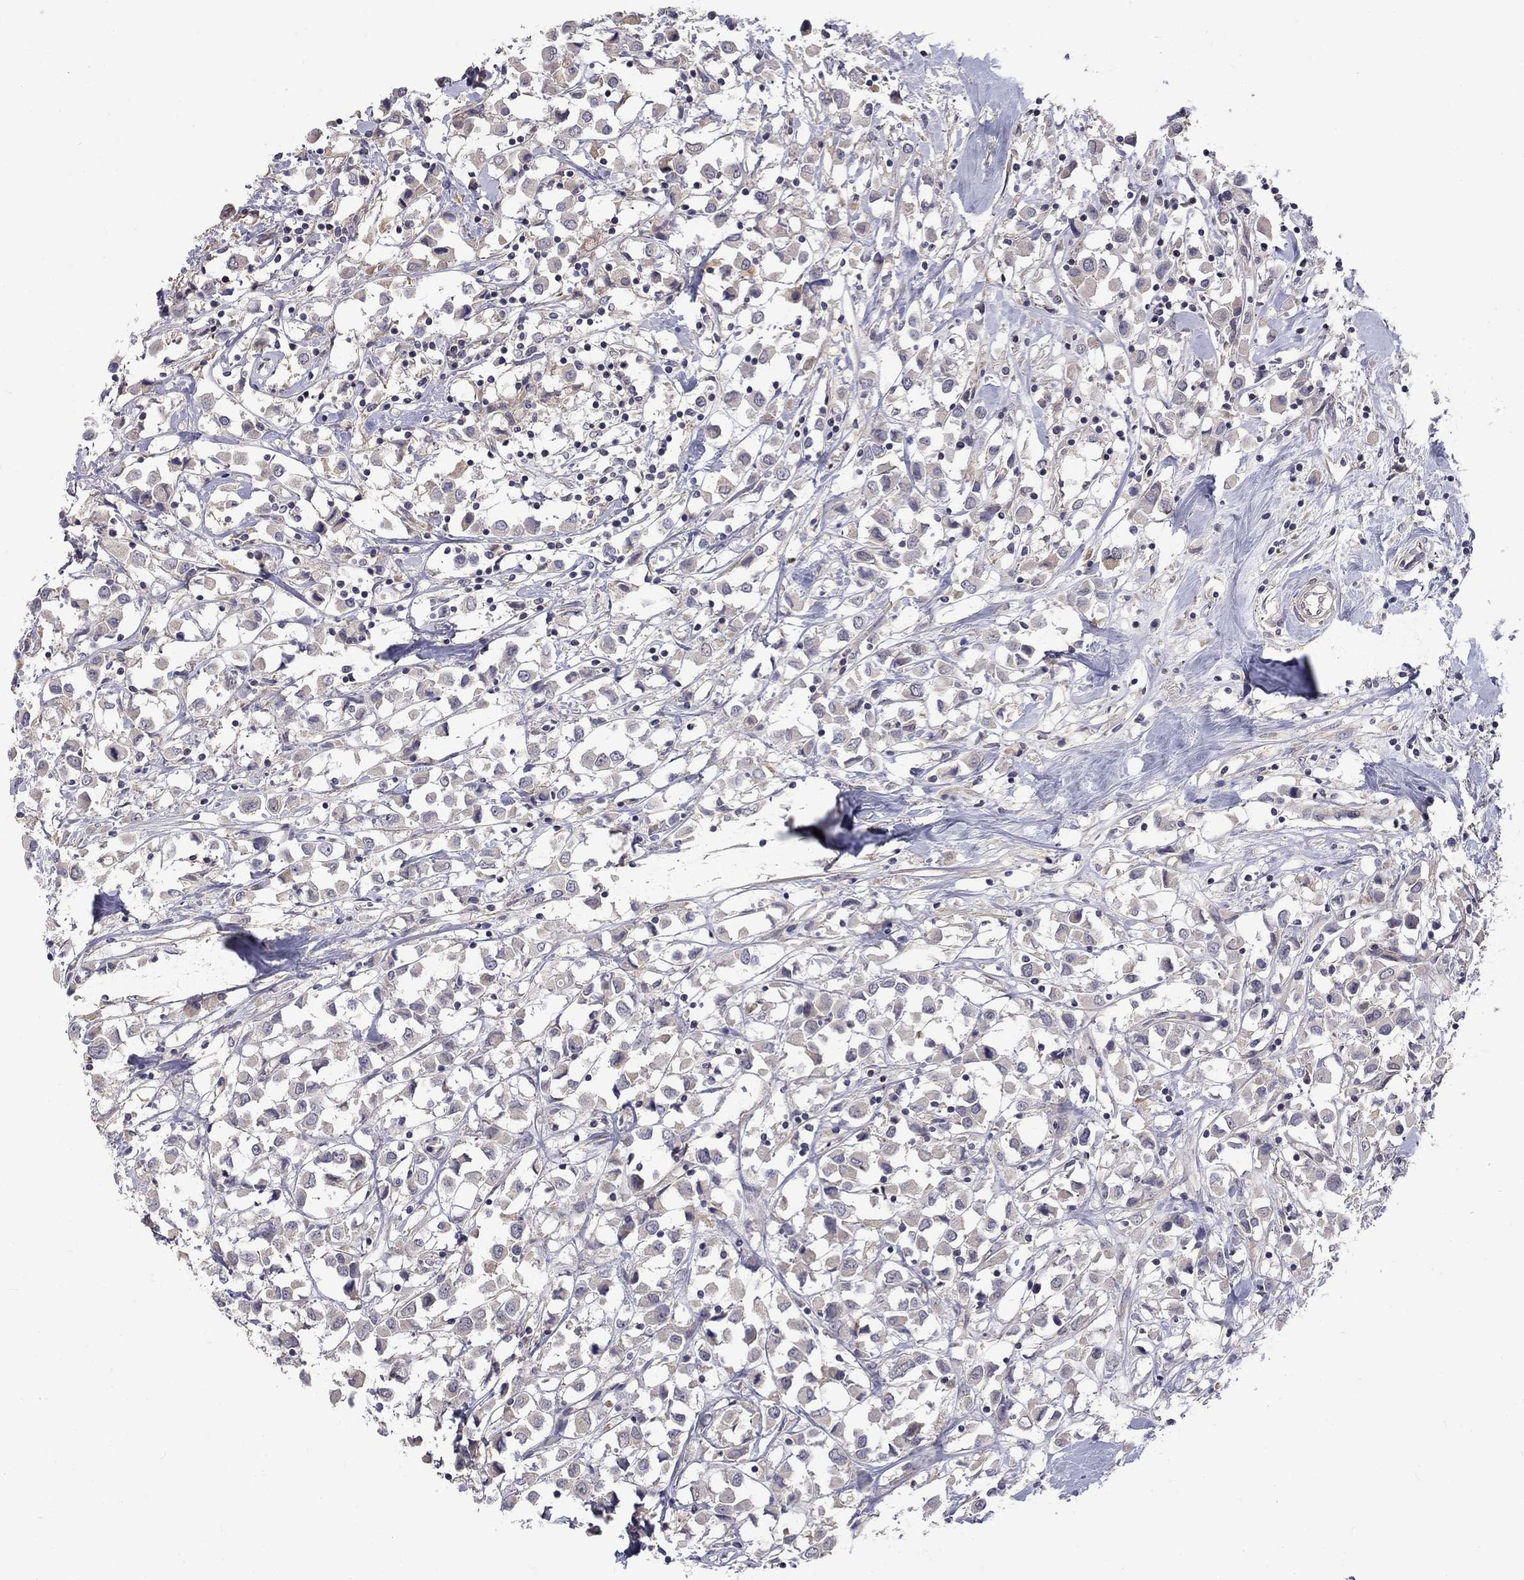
{"staining": {"intensity": "negative", "quantity": "none", "location": "none"}, "tissue": "breast cancer", "cell_type": "Tumor cells", "image_type": "cancer", "snomed": [{"axis": "morphology", "description": "Duct carcinoma"}, {"axis": "topography", "description": "Breast"}], "caption": "Tumor cells are negative for brown protein staining in intraductal carcinoma (breast).", "gene": "SLC39A14", "patient": {"sex": "female", "age": 61}}